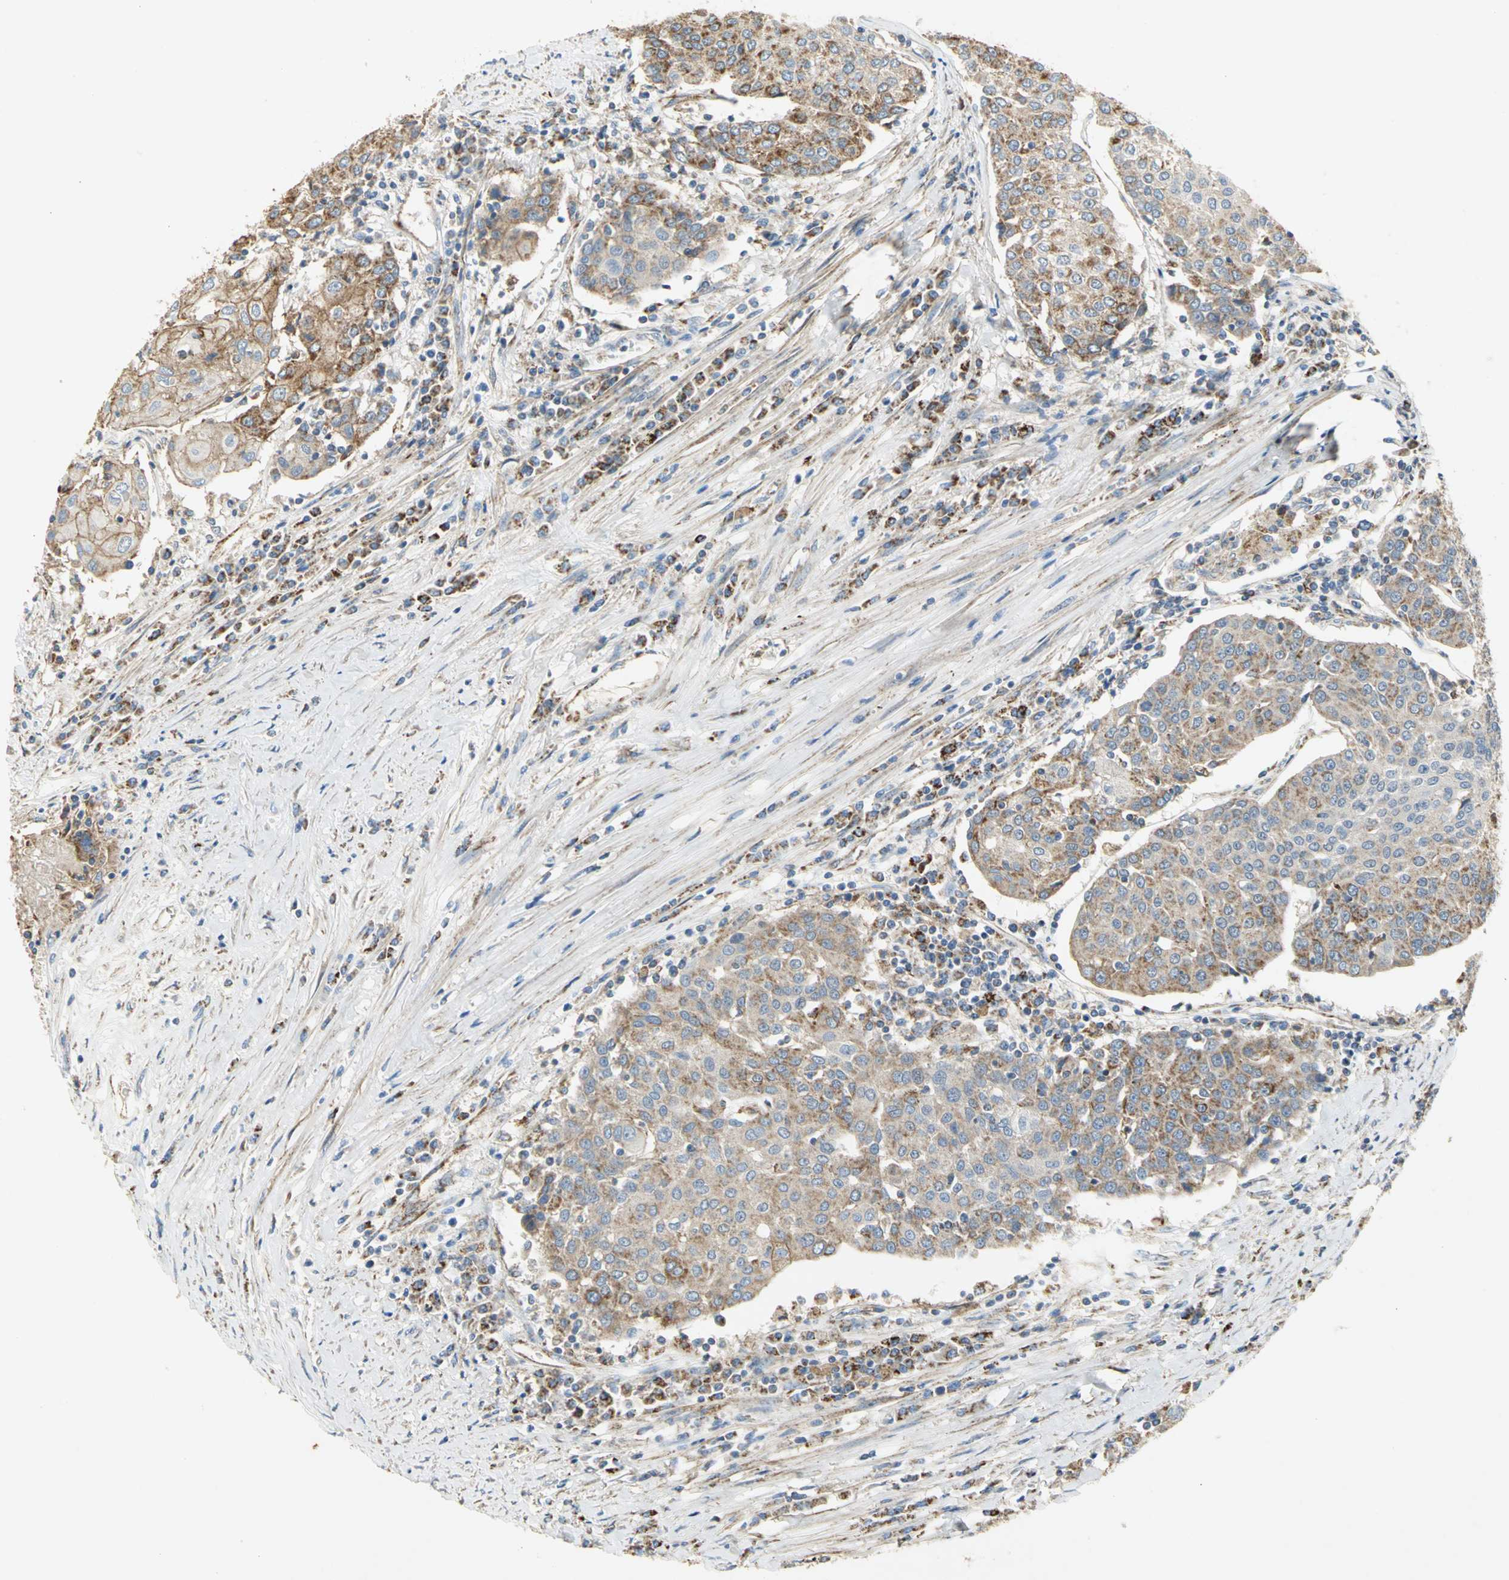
{"staining": {"intensity": "moderate", "quantity": ">75%", "location": "cytoplasmic/membranous"}, "tissue": "urothelial cancer", "cell_type": "Tumor cells", "image_type": "cancer", "snomed": [{"axis": "morphology", "description": "Urothelial carcinoma, High grade"}, {"axis": "topography", "description": "Urinary bladder"}], "caption": "Tumor cells reveal medium levels of moderate cytoplasmic/membranous staining in approximately >75% of cells in high-grade urothelial carcinoma. The staining is performed using DAB (3,3'-diaminobenzidine) brown chromogen to label protein expression. The nuclei are counter-stained blue using hematoxylin.", "gene": "NDUFB5", "patient": {"sex": "female", "age": 85}}